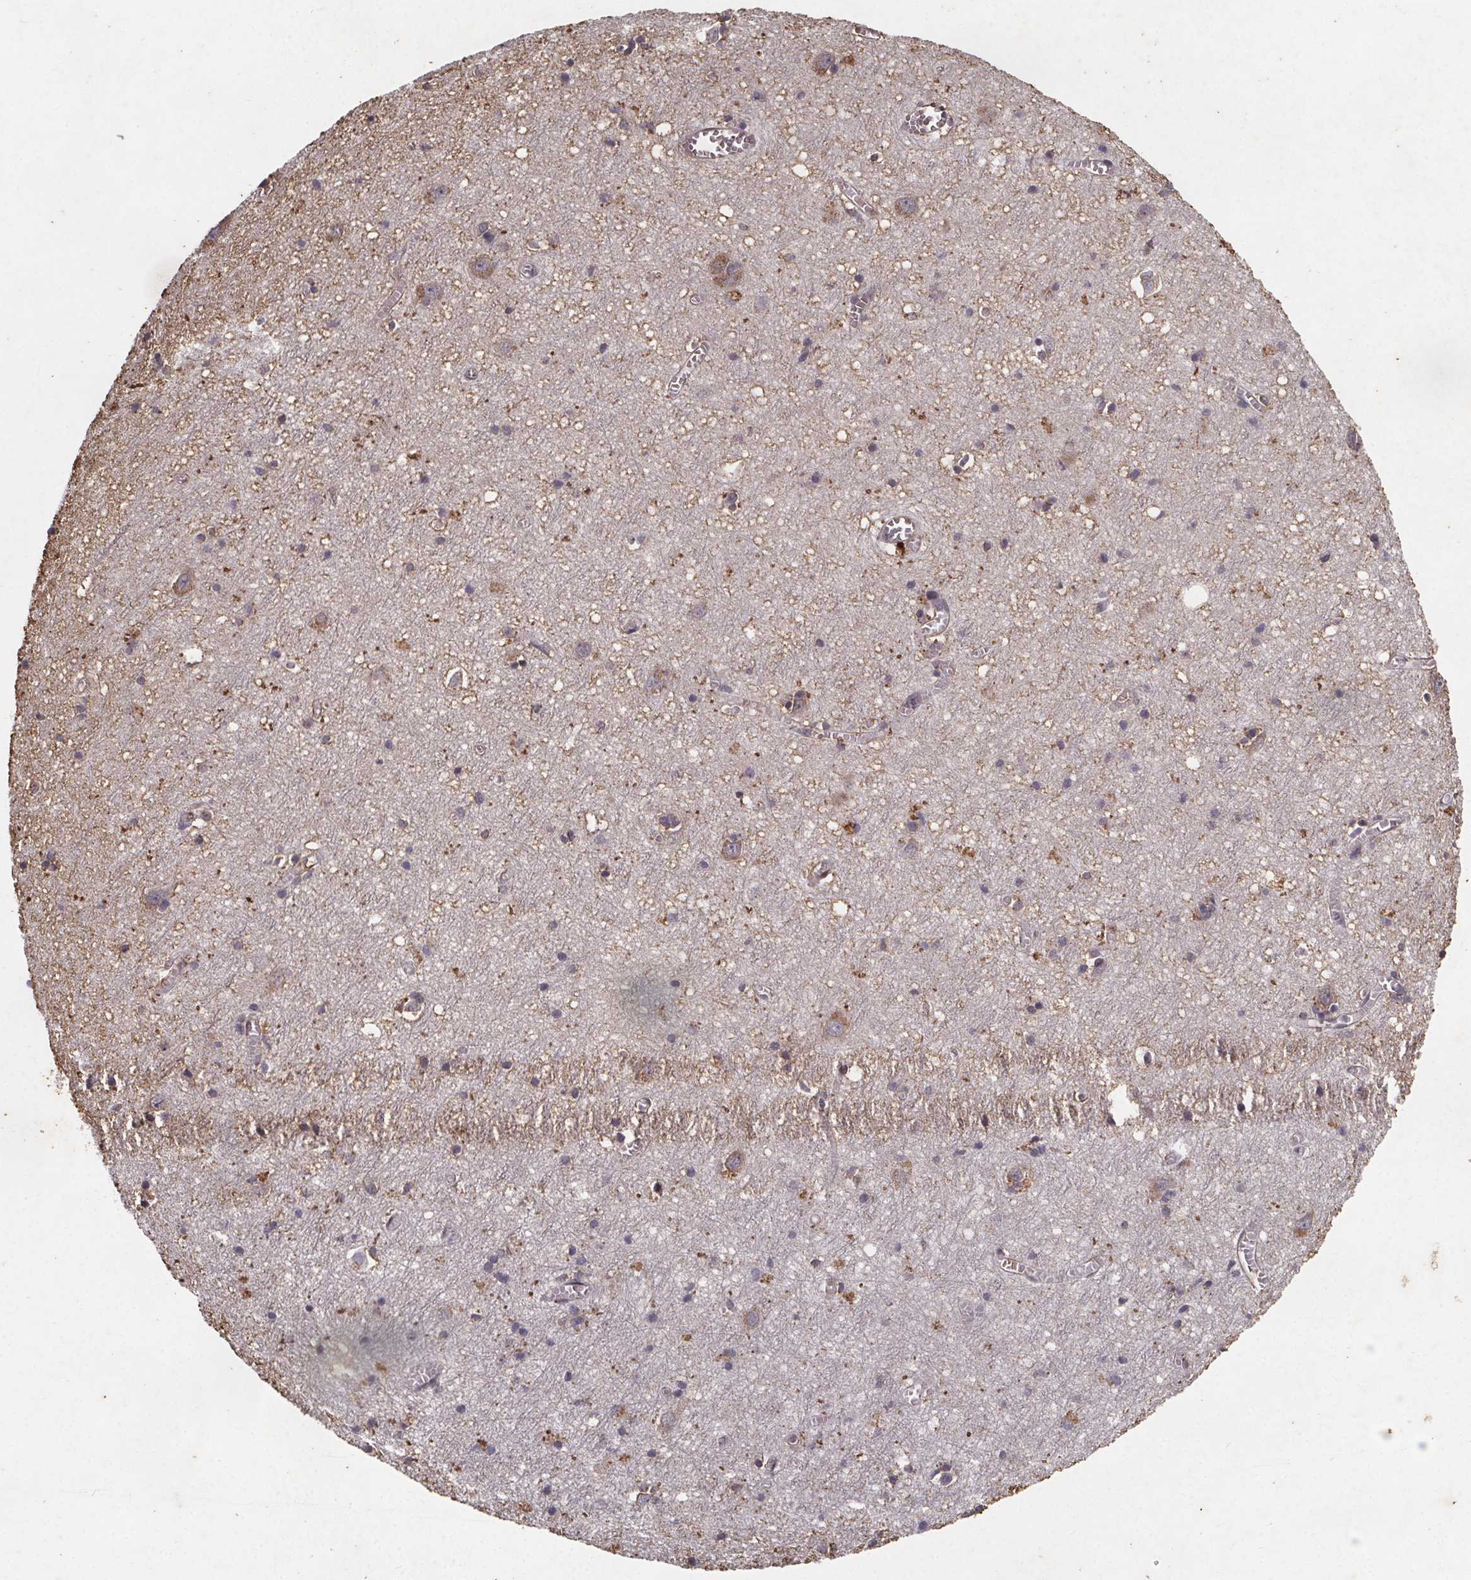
{"staining": {"intensity": "moderate", "quantity": "<25%", "location": "cytoplasmic/membranous"}, "tissue": "cerebral cortex", "cell_type": "Endothelial cells", "image_type": "normal", "snomed": [{"axis": "morphology", "description": "Normal tissue, NOS"}, {"axis": "topography", "description": "Cerebral cortex"}], "caption": "Protein staining shows moderate cytoplasmic/membranous expression in about <25% of endothelial cells in normal cerebral cortex. The protein is shown in brown color, while the nuclei are stained blue.", "gene": "PIERCE2", "patient": {"sex": "male", "age": 70}}